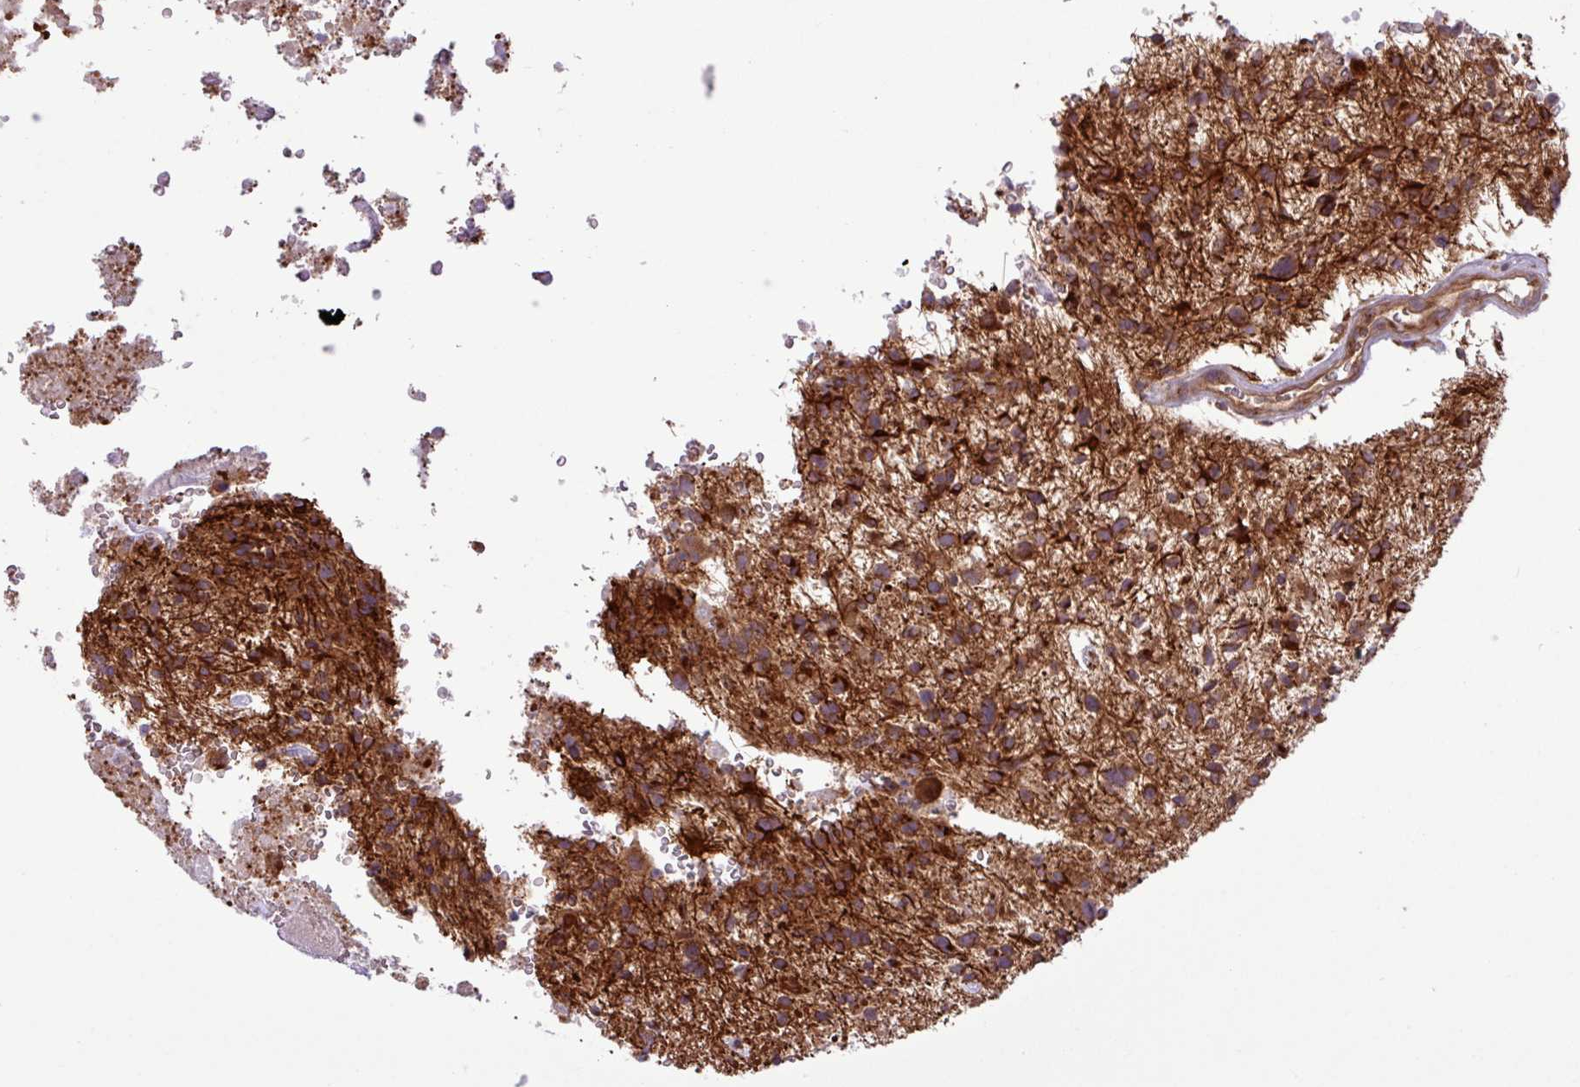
{"staining": {"intensity": "strong", "quantity": ">75%", "location": "cytoplasmic/membranous"}, "tissue": "glioma", "cell_type": "Tumor cells", "image_type": "cancer", "snomed": [{"axis": "morphology", "description": "Glioma, malignant, High grade"}, {"axis": "topography", "description": "Brain"}], "caption": "An image of human glioma stained for a protein reveals strong cytoplasmic/membranous brown staining in tumor cells. The staining is performed using DAB brown chromogen to label protein expression. The nuclei are counter-stained blue using hematoxylin.", "gene": "RAB19", "patient": {"sex": "male", "age": 47}}